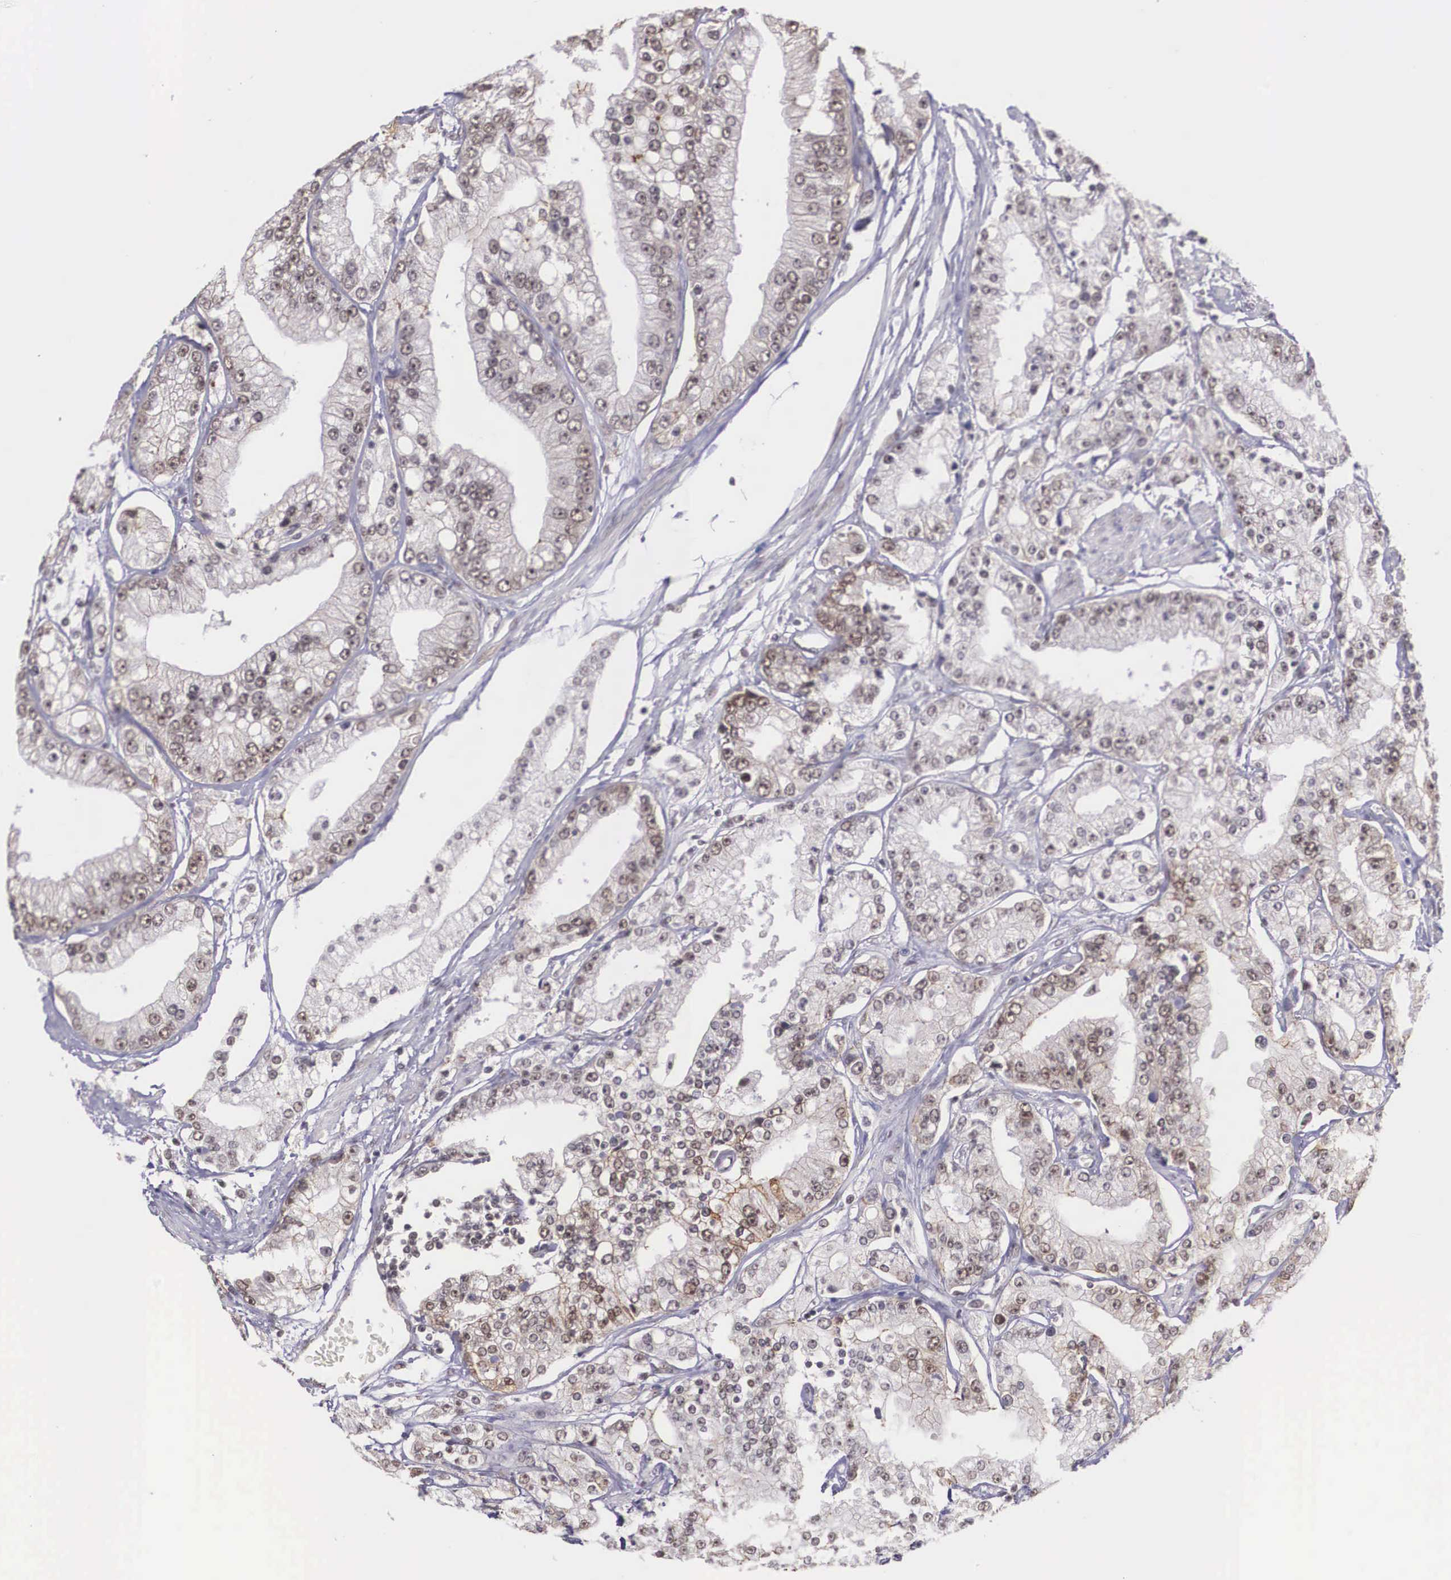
{"staining": {"intensity": "weak", "quantity": "25%-75%", "location": "cytoplasmic/membranous,nuclear"}, "tissue": "prostate cancer", "cell_type": "Tumor cells", "image_type": "cancer", "snomed": [{"axis": "morphology", "description": "Adenocarcinoma, Medium grade"}, {"axis": "topography", "description": "Prostate"}], "caption": "DAB (3,3'-diaminobenzidine) immunohistochemical staining of human prostate cancer displays weak cytoplasmic/membranous and nuclear protein positivity in about 25%-75% of tumor cells. (Stains: DAB in brown, nuclei in blue, Microscopy: brightfield microscopy at high magnification).", "gene": "POLR2F", "patient": {"sex": "male", "age": 72}}